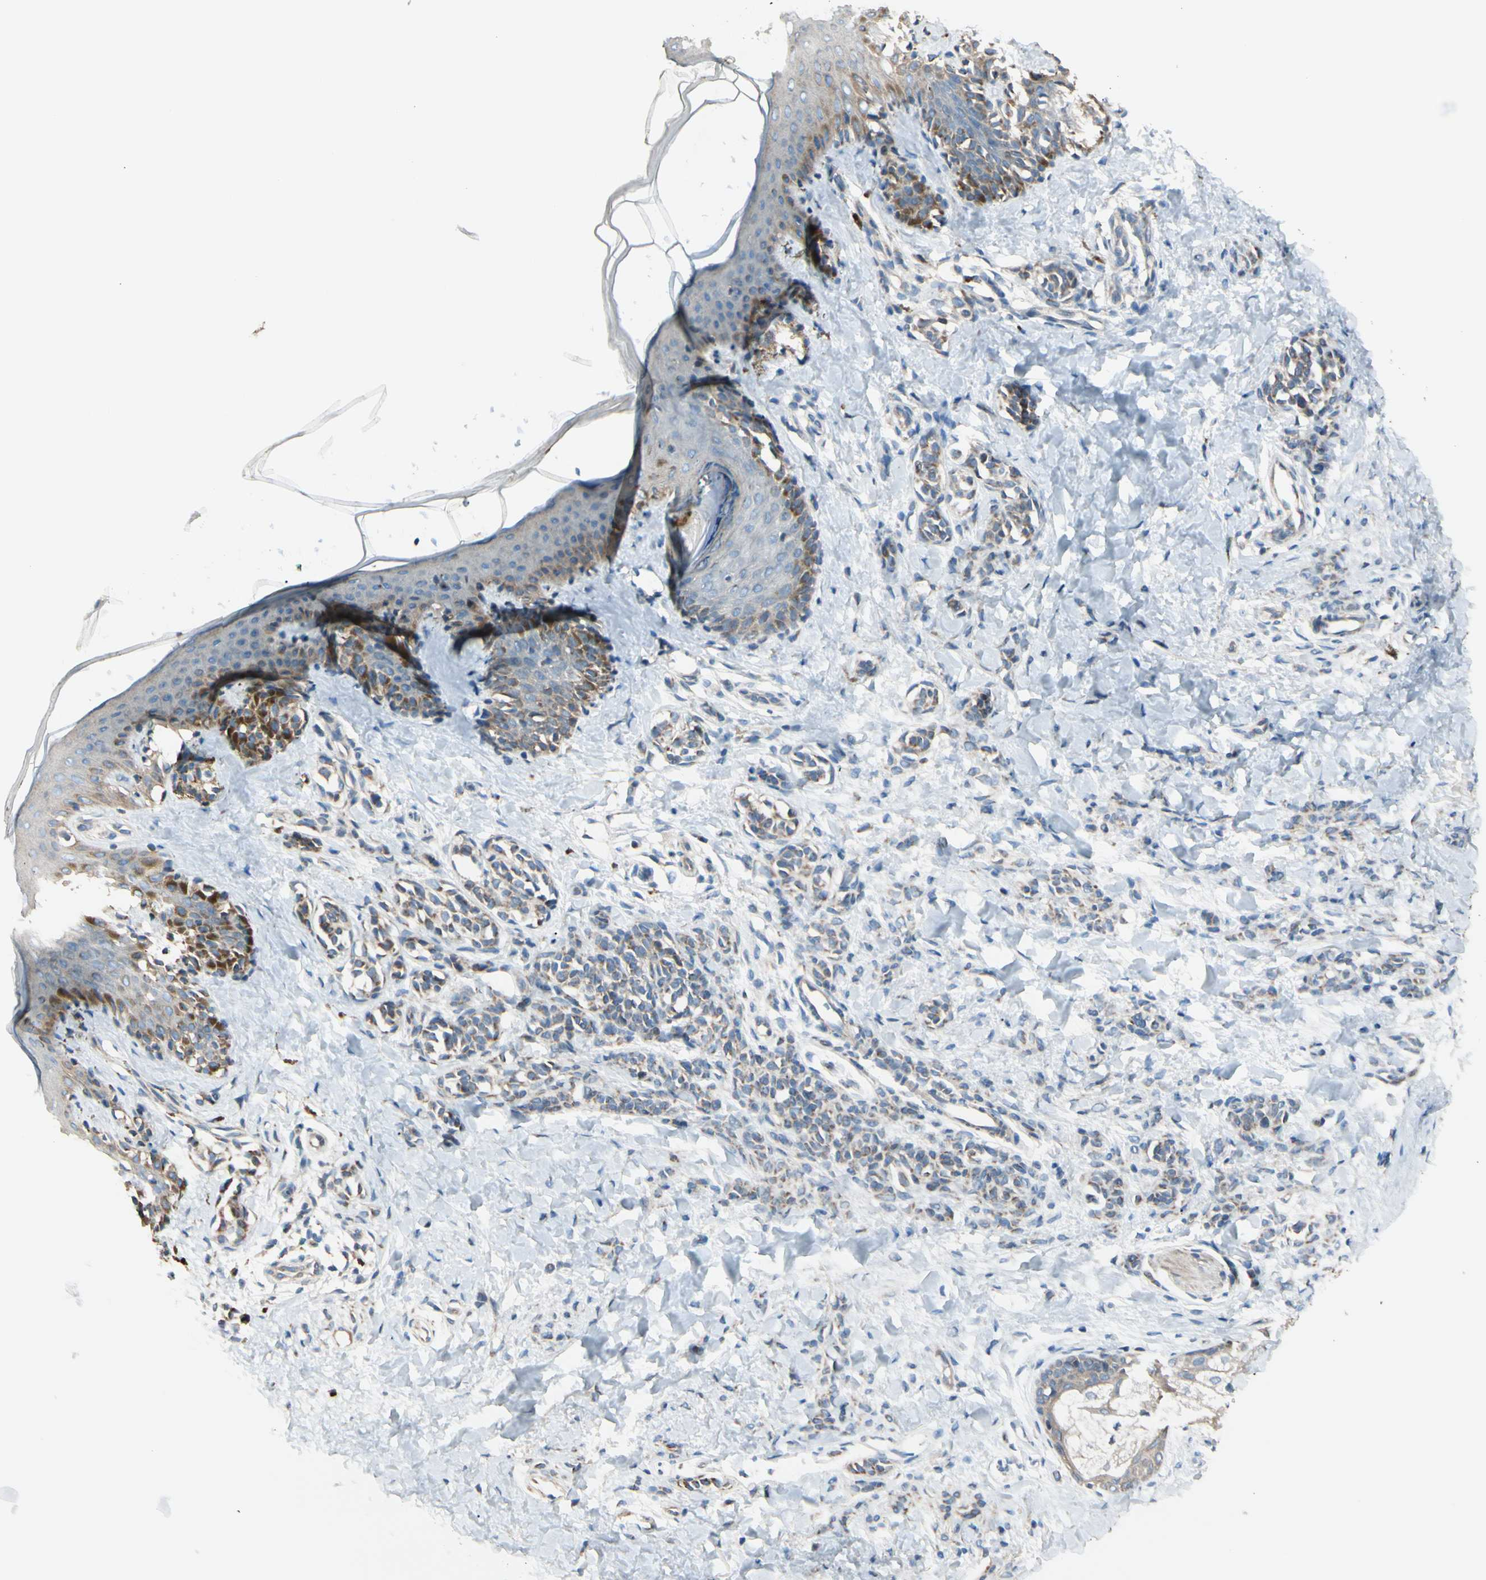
{"staining": {"intensity": "moderate", "quantity": ">75%", "location": "cytoplasmic/membranous"}, "tissue": "skin", "cell_type": "Fibroblasts", "image_type": "normal", "snomed": [{"axis": "morphology", "description": "Normal tissue, NOS"}, {"axis": "topography", "description": "Skin"}], "caption": "Protein expression analysis of benign skin demonstrates moderate cytoplasmic/membranous staining in approximately >75% of fibroblasts. The staining was performed using DAB to visualize the protein expression in brown, while the nuclei were stained in blue with hematoxylin (Magnification: 20x).", "gene": "EPHA3", "patient": {"sex": "male", "age": 16}}